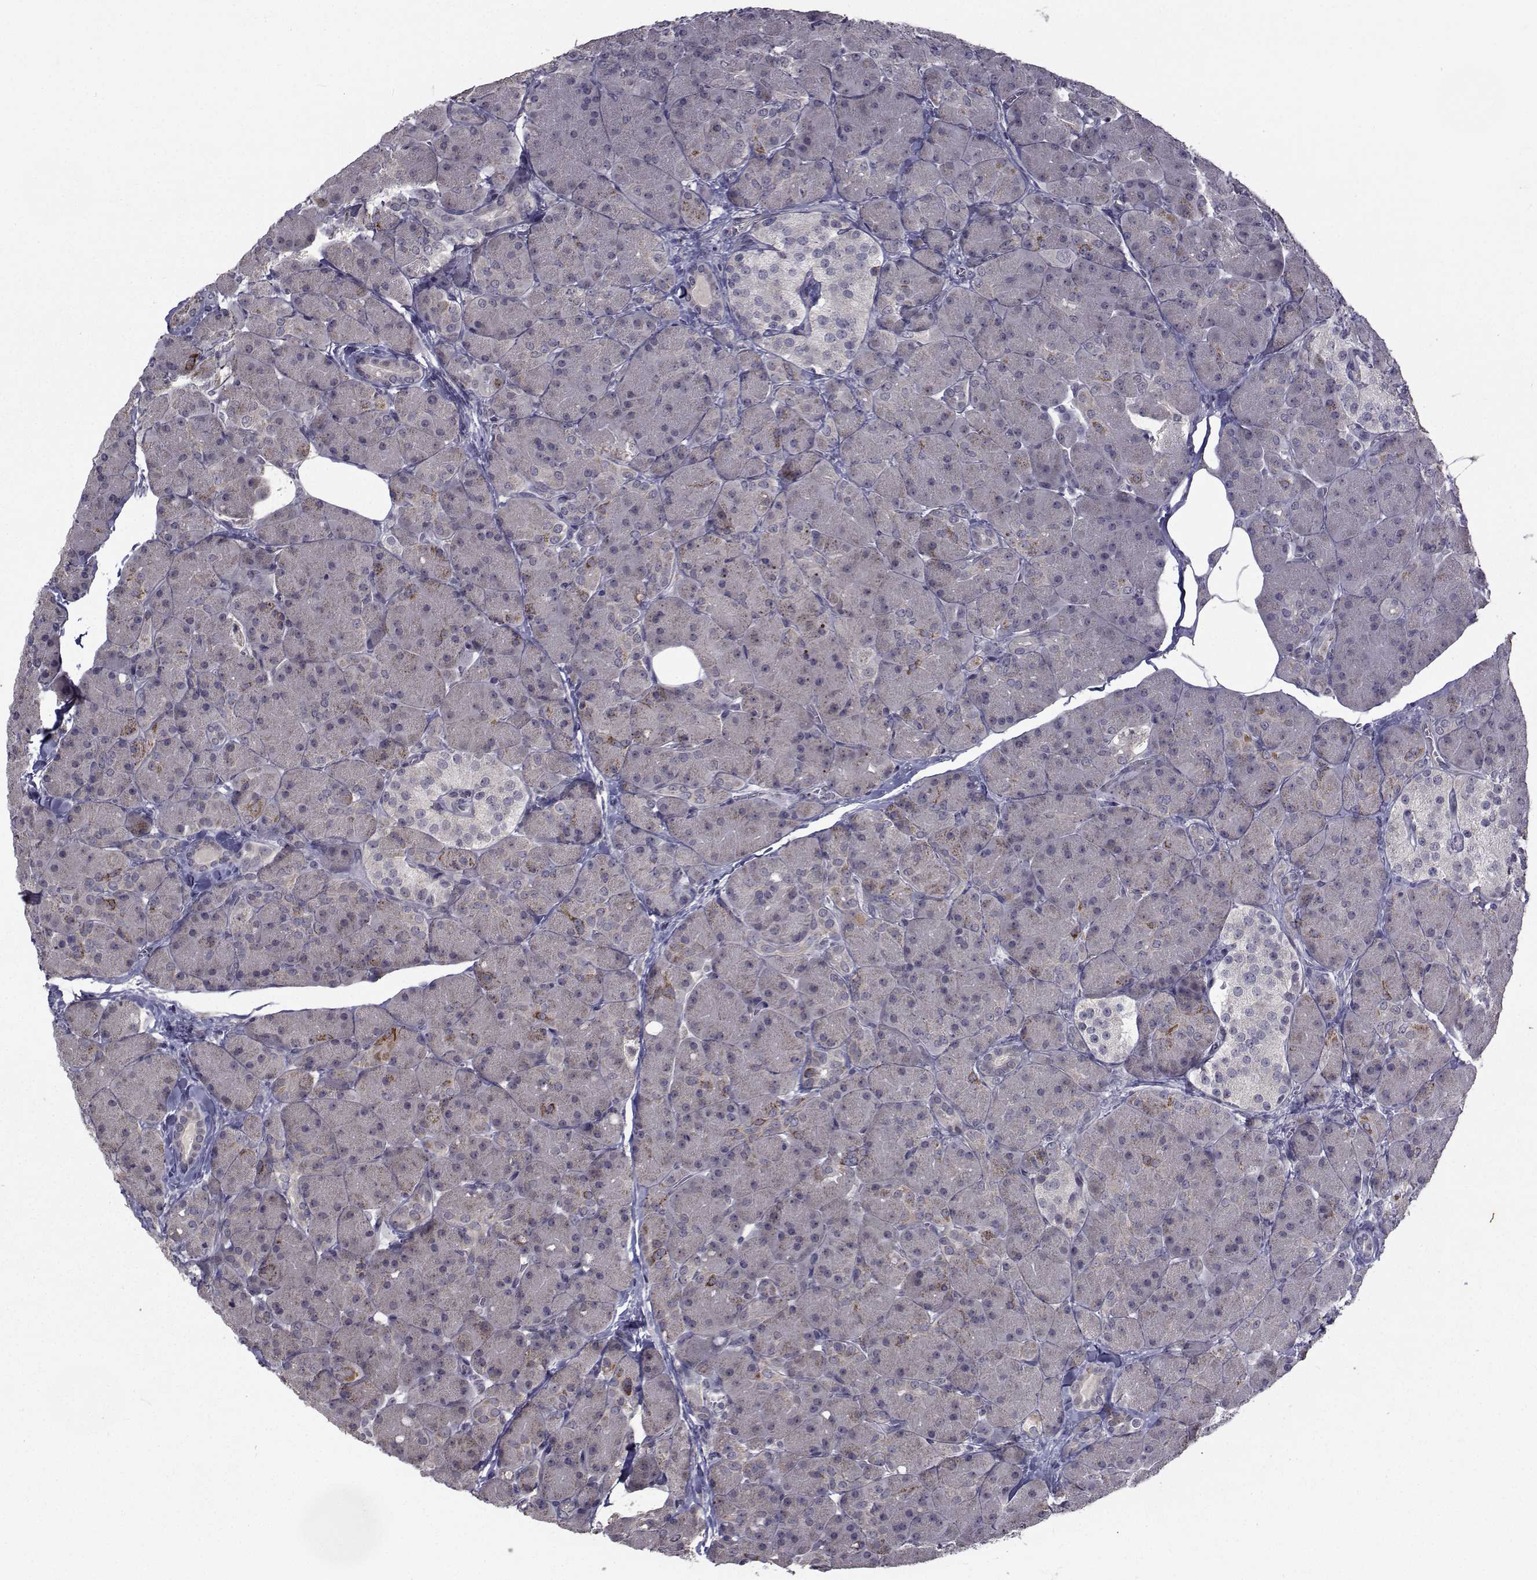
{"staining": {"intensity": "moderate", "quantity": "<25%", "location": "cytoplasmic/membranous"}, "tissue": "pancreas", "cell_type": "Exocrine glandular cells", "image_type": "normal", "snomed": [{"axis": "morphology", "description": "Normal tissue, NOS"}, {"axis": "topography", "description": "Pancreas"}], "caption": "An image of pancreas stained for a protein demonstrates moderate cytoplasmic/membranous brown staining in exocrine glandular cells. The staining is performed using DAB (3,3'-diaminobenzidine) brown chromogen to label protein expression. The nuclei are counter-stained blue using hematoxylin.", "gene": "FDXR", "patient": {"sex": "male", "age": 55}}